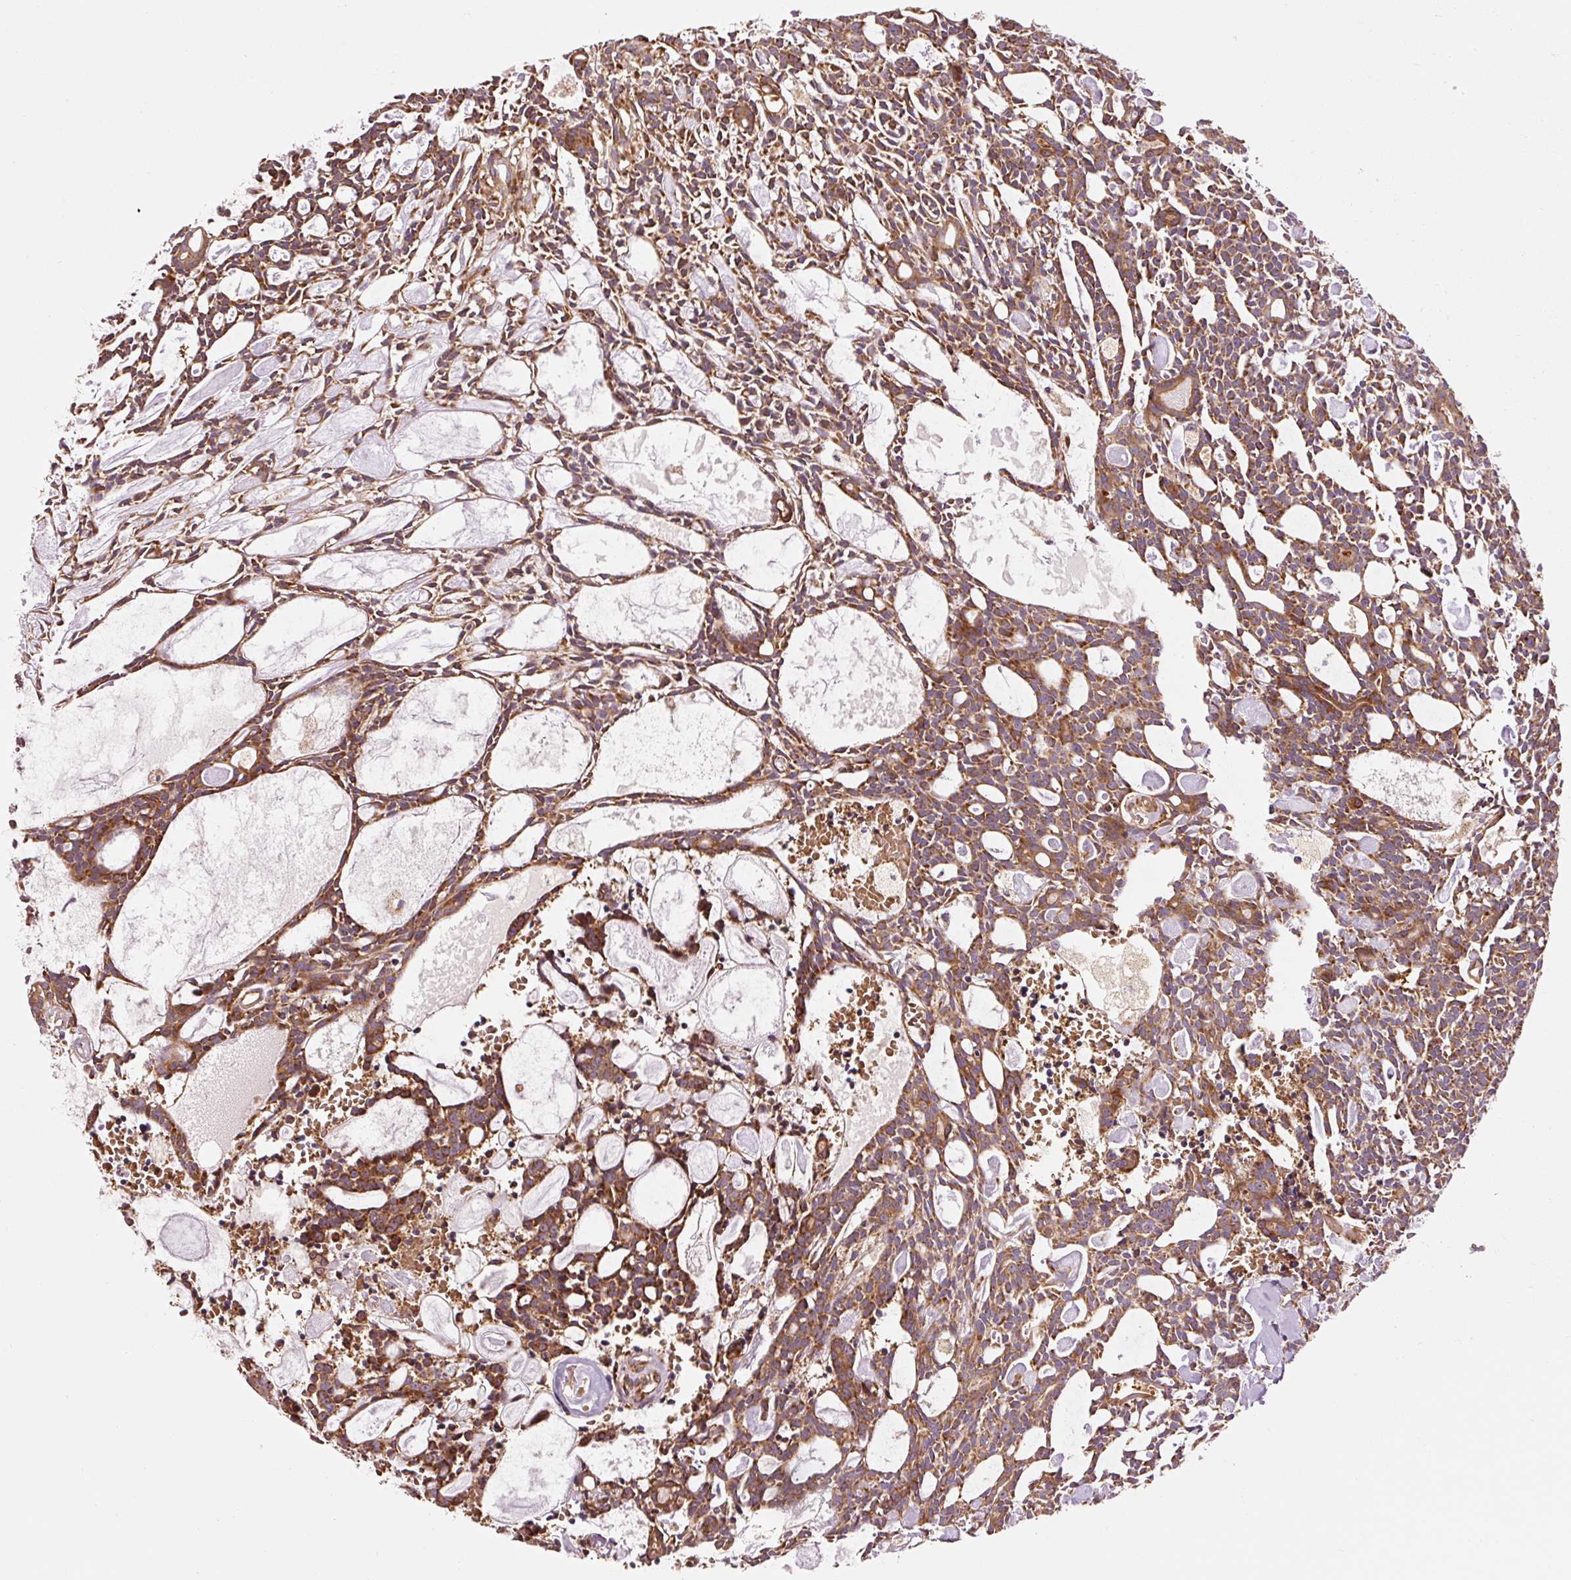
{"staining": {"intensity": "moderate", "quantity": ">75%", "location": "cytoplasmic/membranous"}, "tissue": "head and neck cancer", "cell_type": "Tumor cells", "image_type": "cancer", "snomed": [{"axis": "morphology", "description": "Adenocarcinoma, NOS"}, {"axis": "topography", "description": "Salivary gland"}, {"axis": "topography", "description": "Head-Neck"}], "caption": "Tumor cells reveal medium levels of moderate cytoplasmic/membranous positivity in approximately >75% of cells in human head and neck cancer. (DAB = brown stain, brightfield microscopy at high magnification).", "gene": "ISCU", "patient": {"sex": "male", "age": 55}}